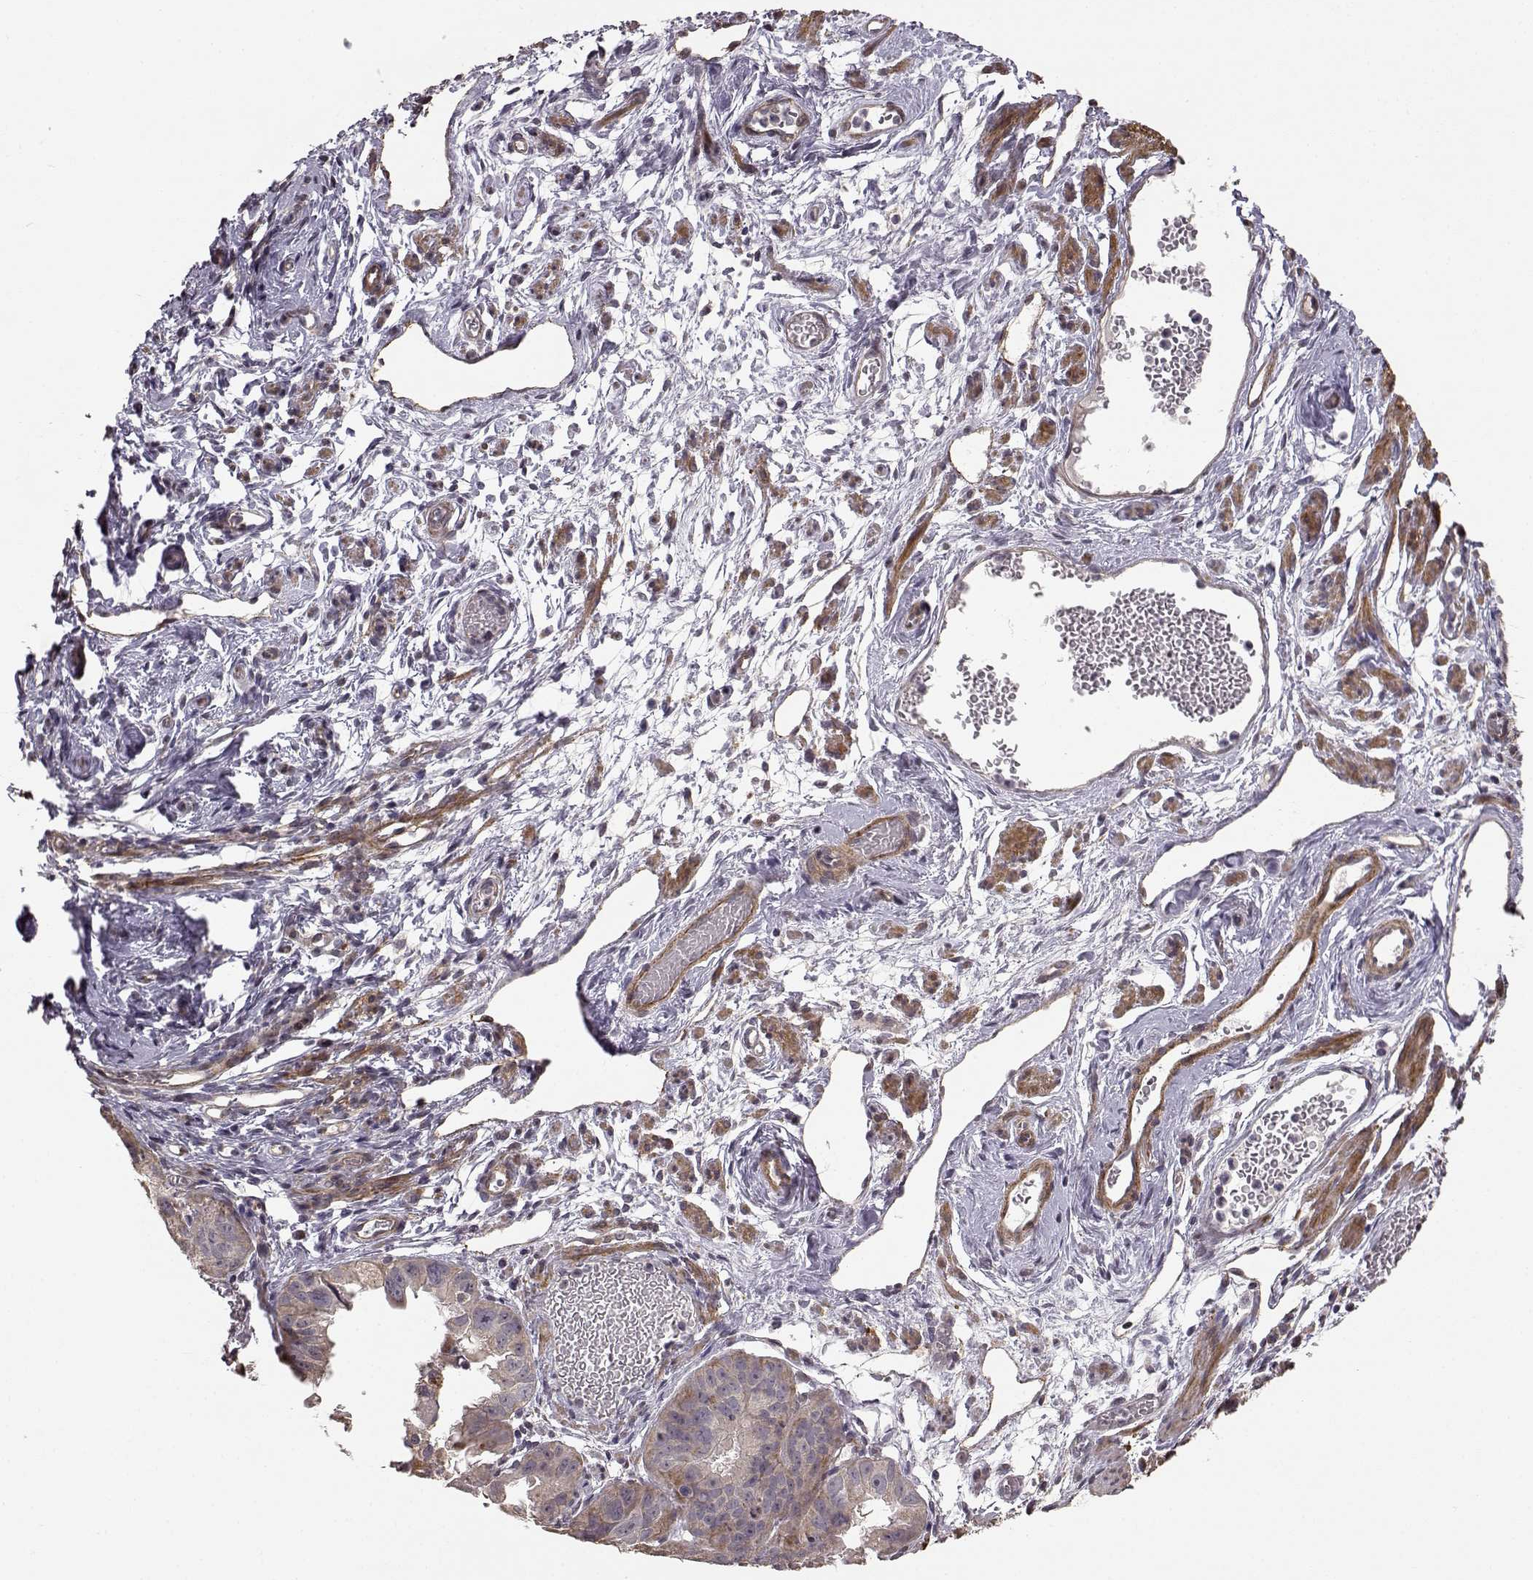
{"staining": {"intensity": "weak", "quantity": "<25%", "location": "cytoplasmic/membranous"}, "tissue": "ovarian cancer", "cell_type": "Tumor cells", "image_type": "cancer", "snomed": [{"axis": "morphology", "description": "Carcinoma, endometroid"}, {"axis": "topography", "description": "Ovary"}], "caption": "This is an immunohistochemistry photomicrograph of ovarian cancer (endometroid carcinoma). There is no expression in tumor cells.", "gene": "BACH2", "patient": {"sex": "female", "age": 85}}